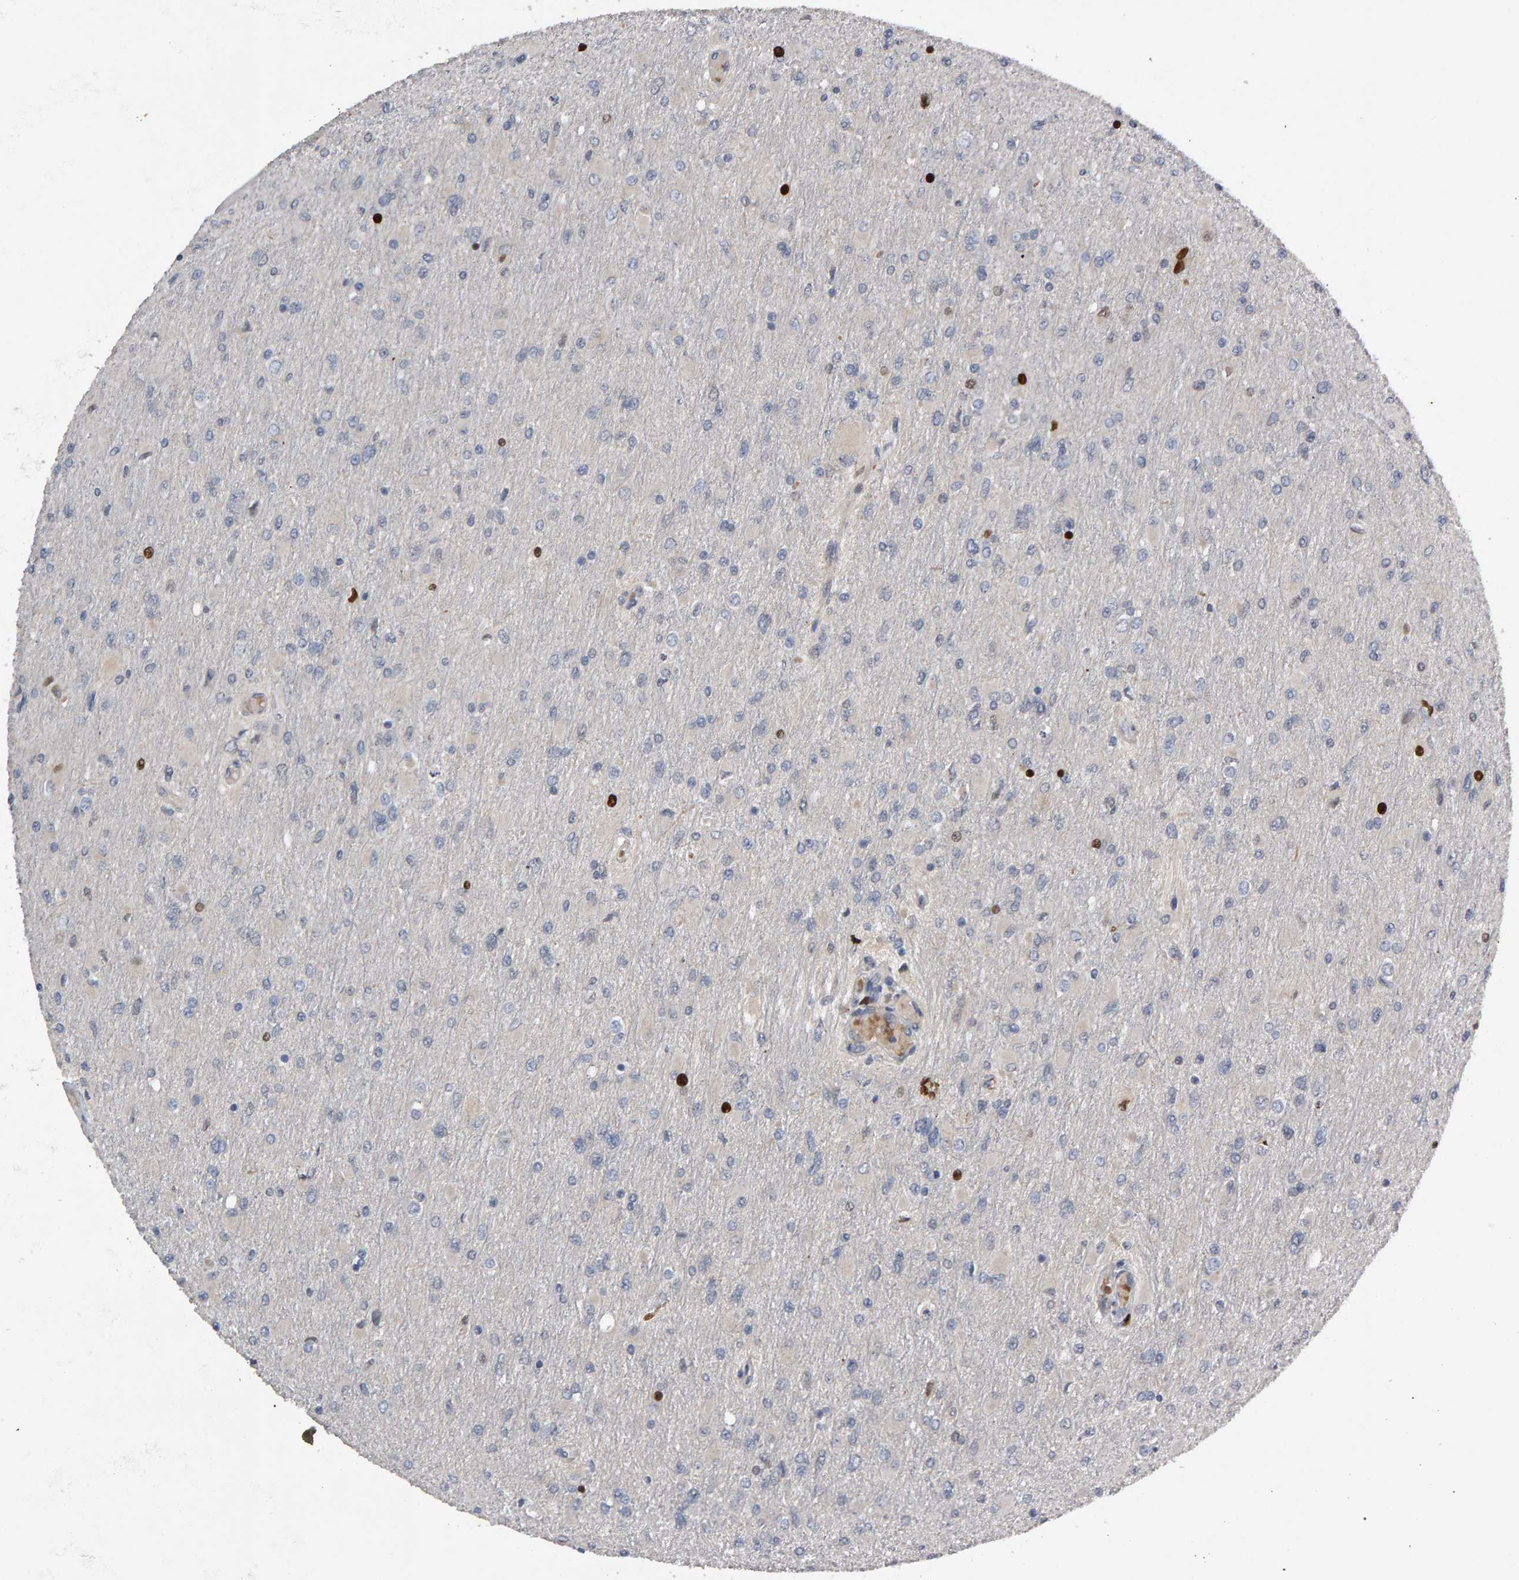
{"staining": {"intensity": "negative", "quantity": "none", "location": "none"}, "tissue": "glioma", "cell_type": "Tumor cells", "image_type": "cancer", "snomed": [{"axis": "morphology", "description": "Glioma, malignant, High grade"}, {"axis": "topography", "description": "Cerebral cortex"}], "caption": "Protein analysis of glioma shows no significant expression in tumor cells.", "gene": "IPO8", "patient": {"sex": "female", "age": 36}}